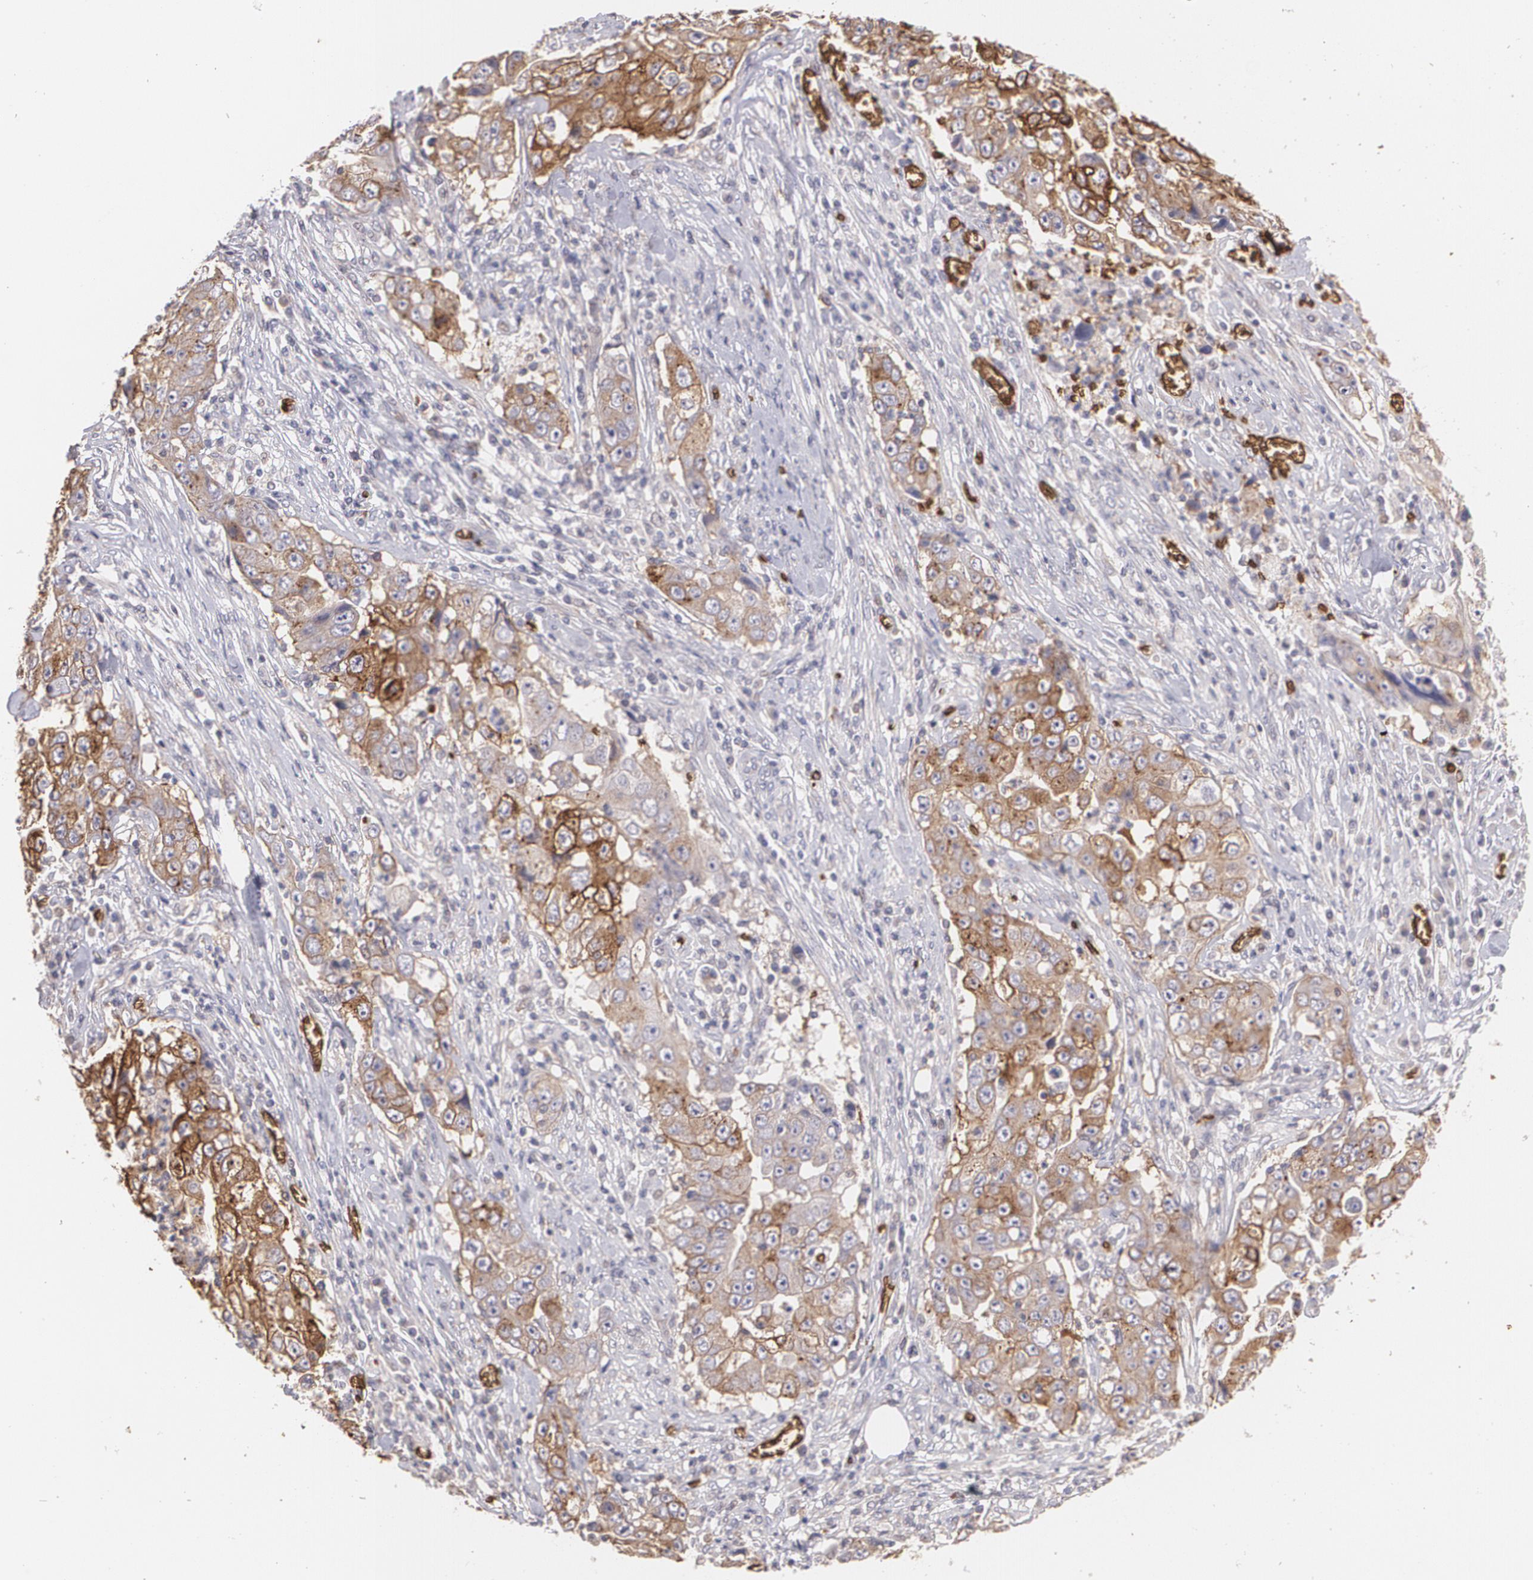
{"staining": {"intensity": "moderate", "quantity": ">75%", "location": "cytoplasmic/membranous"}, "tissue": "lung cancer", "cell_type": "Tumor cells", "image_type": "cancer", "snomed": [{"axis": "morphology", "description": "Squamous cell carcinoma, NOS"}, {"axis": "topography", "description": "Lung"}], "caption": "Lung squamous cell carcinoma tissue shows moderate cytoplasmic/membranous positivity in approximately >75% of tumor cells, visualized by immunohistochemistry.", "gene": "SLC2A1", "patient": {"sex": "male", "age": 64}}